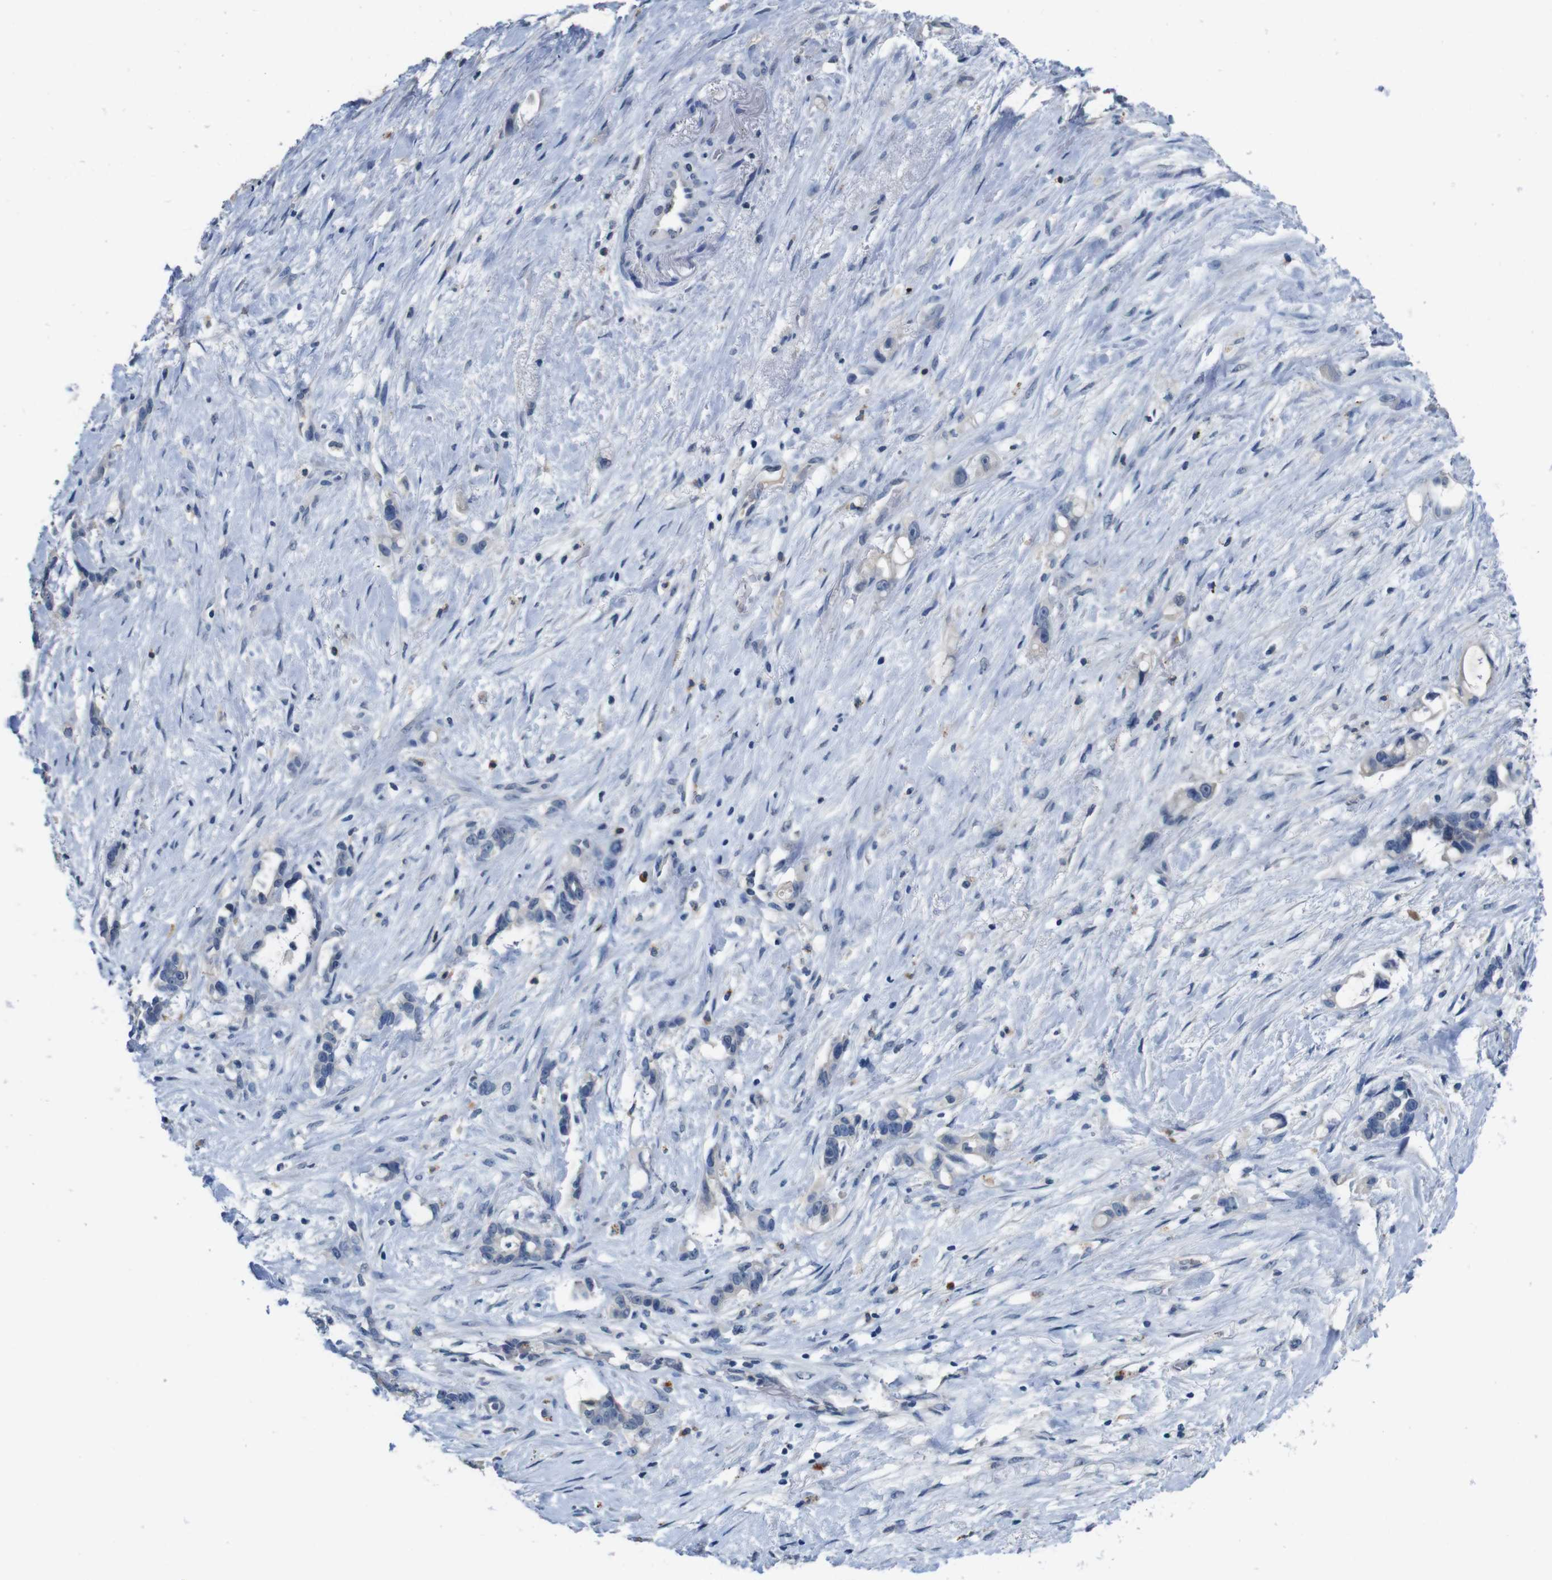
{"staining": {"intensity": "negative", "quantity": "none", "location": "none"}, "tissue": "liver cancer", "cell_type": "Tumor cells", "image_type": "cancer", "snomed": [{"axis": "morphology", "description": "Cholangiocarcinoma"}, {"axis": "topography", "description": "Liver"}], "caption": "Liver cancer (cholangiocarcinoma) stained for a protein using immunohistochemistry displays no expression tumor cells.", "gene": "SLC2A8", "patient": {"sex": "female", "age": 65}}